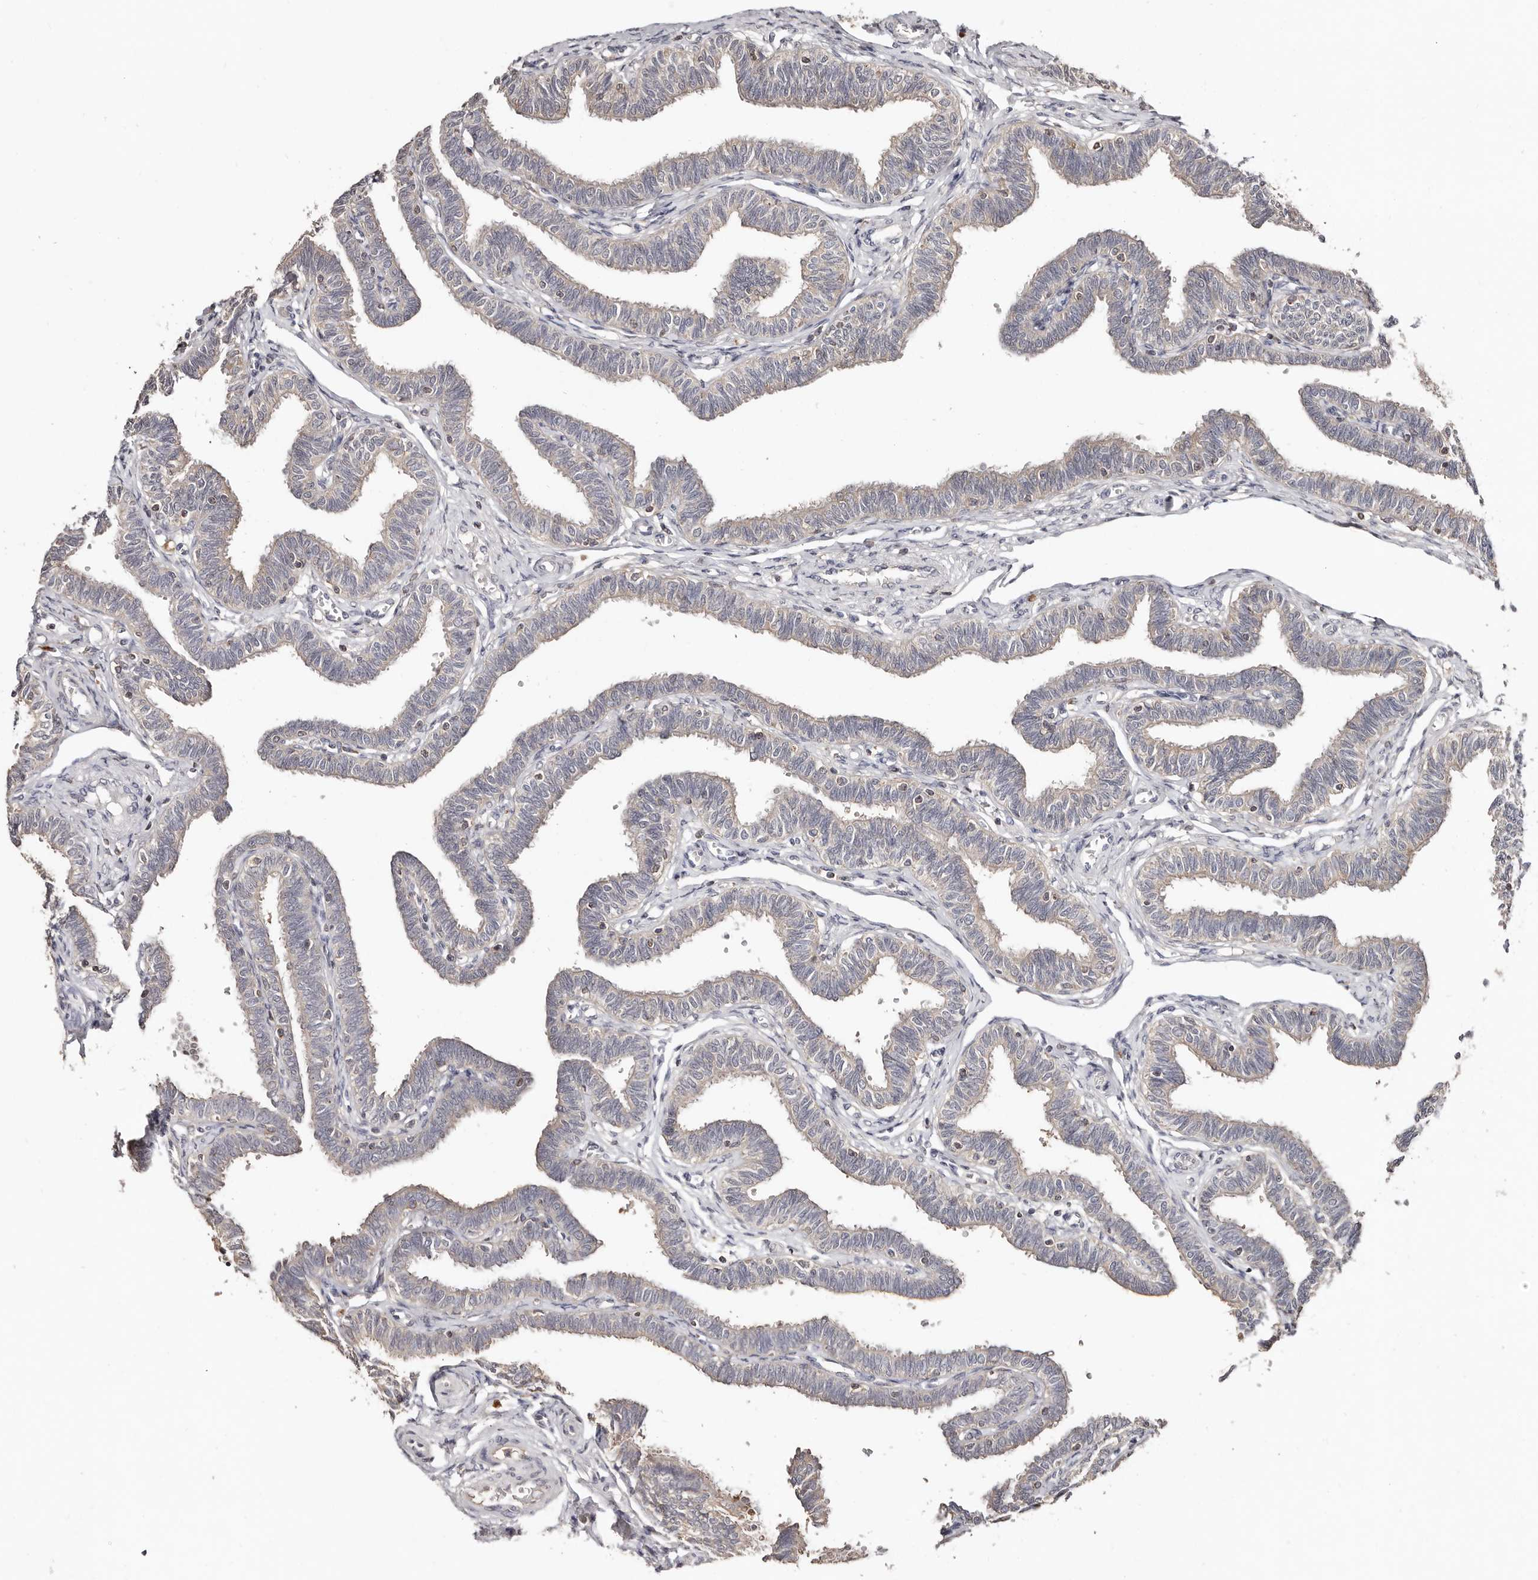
{"staining": {"intensity": "moderate", "quantity": "<25%", "location": "cytoplasmic/membranous"}, "tissue": "fallopian tube", "cell_type": "Glandular cells", "image_type": "normal", "snomed": [{"axis": "morphology", "description": "Normal tissue, NOS"}, {"axis": "topography", "description": "Fallopian tube"}, {"axis": "topography", "description": "Ovary"}], "caption": "This is an image of immunohistochemistry (IHC) staining of unremarkable fallopian tube, which shows moderate positivity in the cytoplasmic/membranous of glandular cells.", "gene": "SLC39A2", "patient": {"sex": "female", "age": 23}}